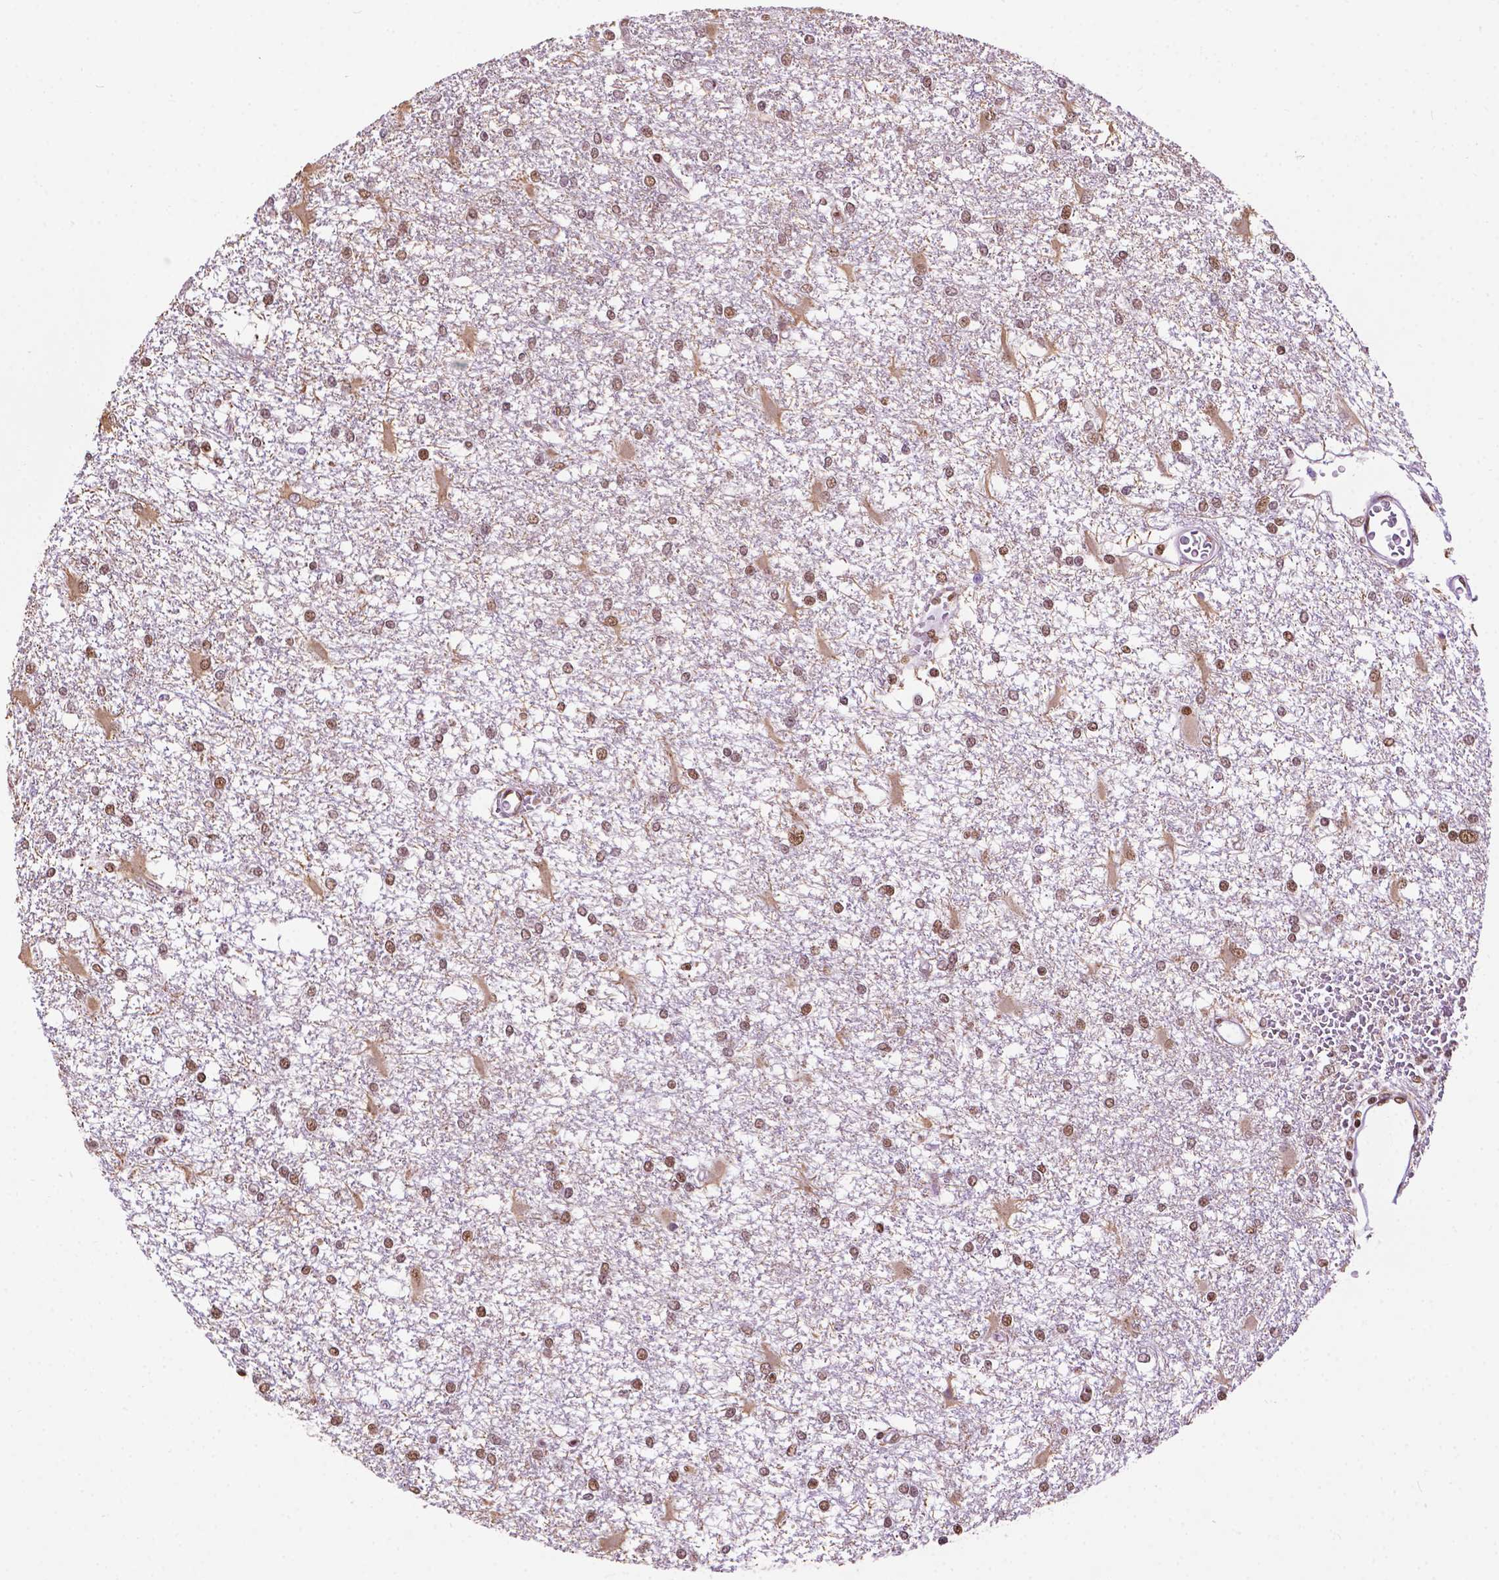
{"staining": {"intensity": "moderate", "quantity": ">75%", "location": "nuclear"}, "tissue": "glioma", "cell_type": "Tumor cells", "image_type": "cancer", "snomed": [{"axis": "morphology", "description": "Glioma, malignant, High grade"}, {"axis": "topography", "description": "Cerebral cortex"}], "caption": "Immunohistochemistry of malignant glioma (high-grade) demonstrates medium levels of moderate nuclear staining in approximately >75% of tumor cells.", "gene": "COL23A1", "patient": {"sex": "male", "age": 79}}